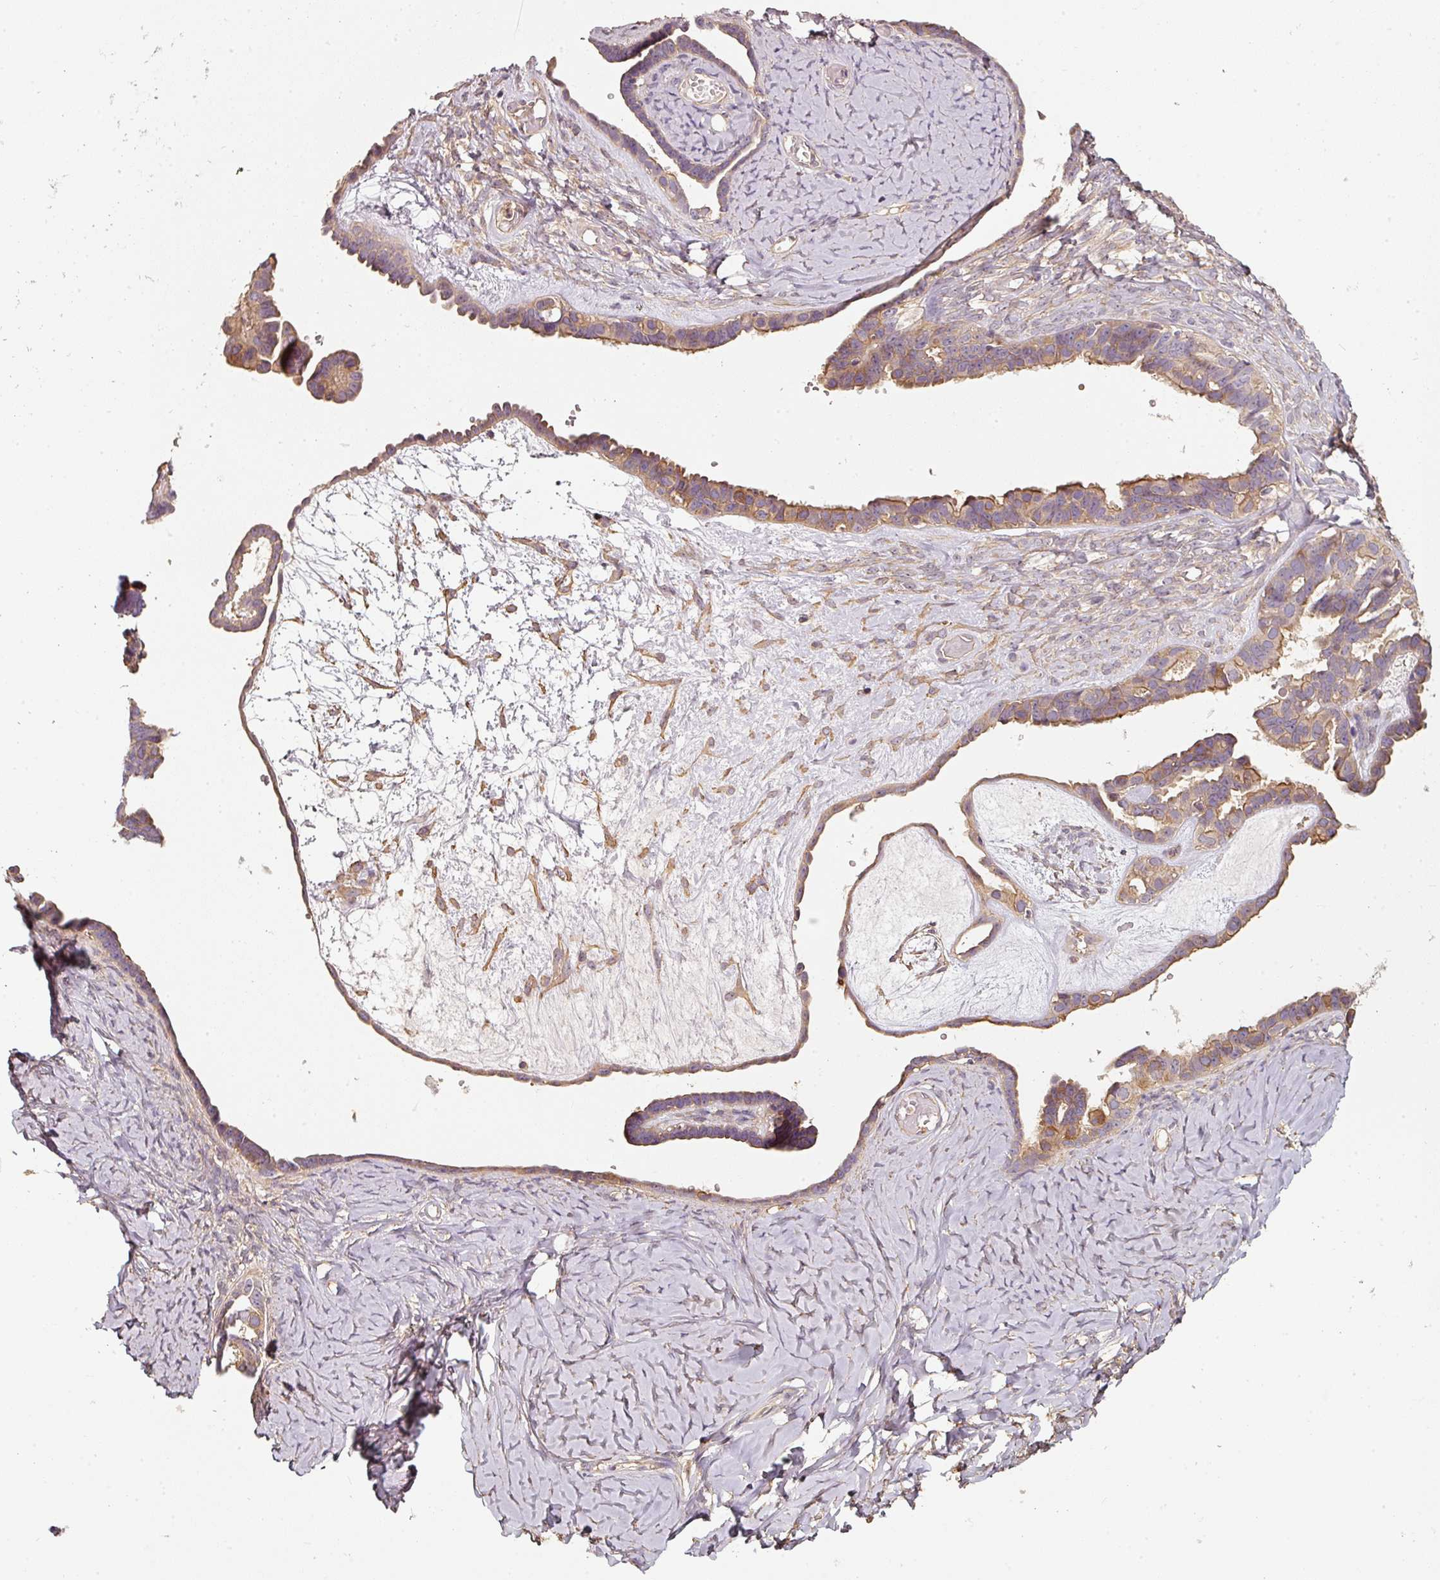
{"staining": {"intensity": "weak", "quantity": ">75%", "location": "cytoplasmic/membranous"}, "tissue": "ovarian cancer", "cell_type": "Tumor cells", "image_type": "cancer", "snomed": [{"axis": "morphology", "description": "Cystadenocarcinoma, serous, NOS"}, {"axis": "topography", "description": "Ovary"}], "caption": "Immunohistochemistry (DAB) staining of human ovarian serous cystadenocarcinoma displays weak cytoplasmic/membranous protein positivity in approximately >75% of tumor cells.", "gene": "CEP95", "patient": {"sex": "female", "age": 69}}